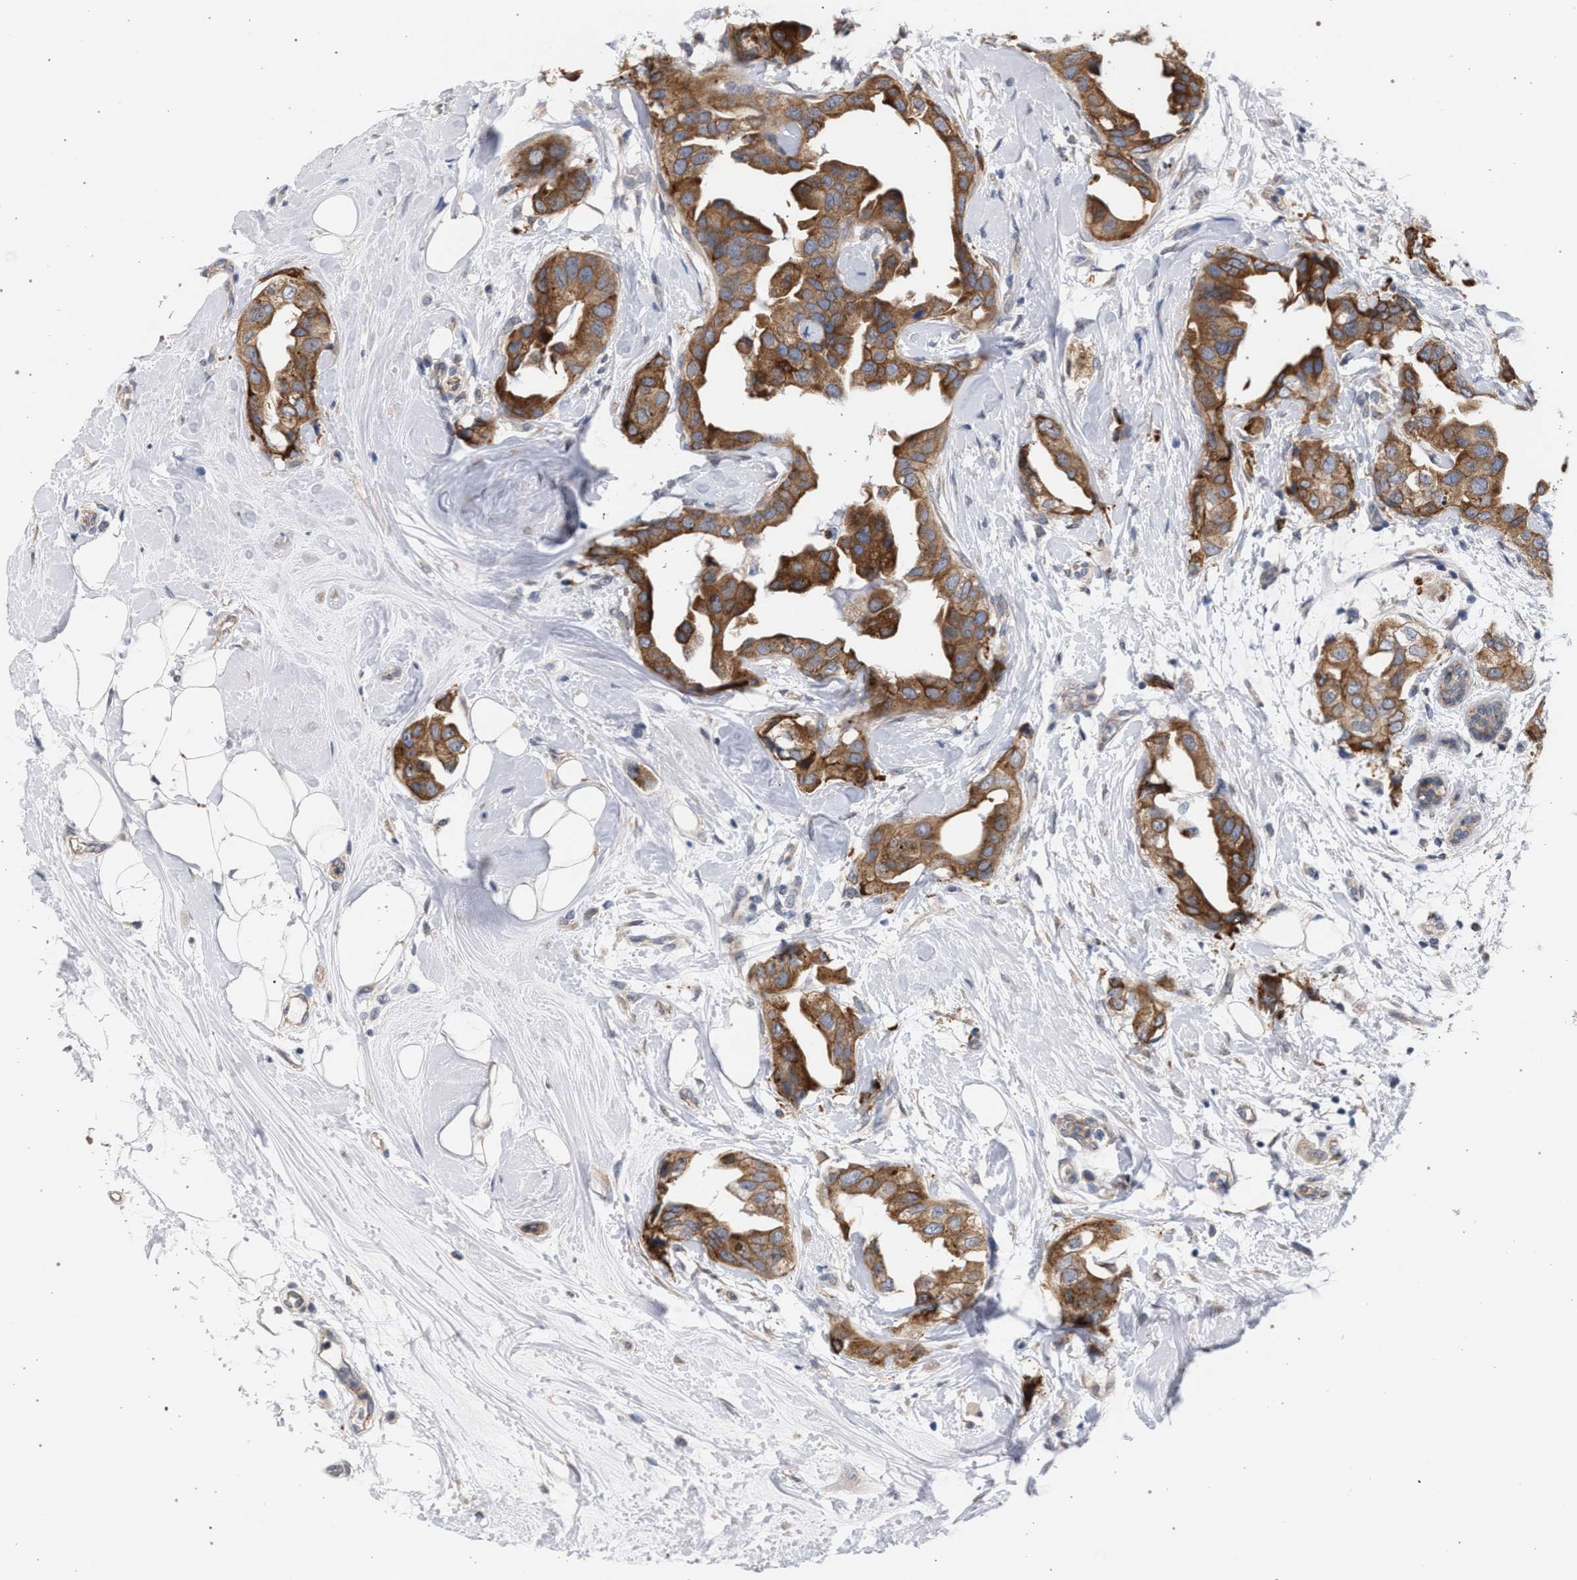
{"staining": {"intensity": "moderate", "quantity": ">75%", "location": "cytoplasmic/membranous"}, "tissue": "breast cancer", "cell_type": "Tumor cells", "image_type": "cancer", "snomed": [{"axis": "morphology", "description": "Duct carcinoma"}, {"axis": "topography", "description": "Breast"}], "caption": "A histopathology image of breast cancer (invasive ductal carcinoma) stained for a protein displays moderate cytoplasmic/membranous brown staining in tumor cells.", "gene": "ARPC5L", "patient": {"sex": "female", "age": 40}}